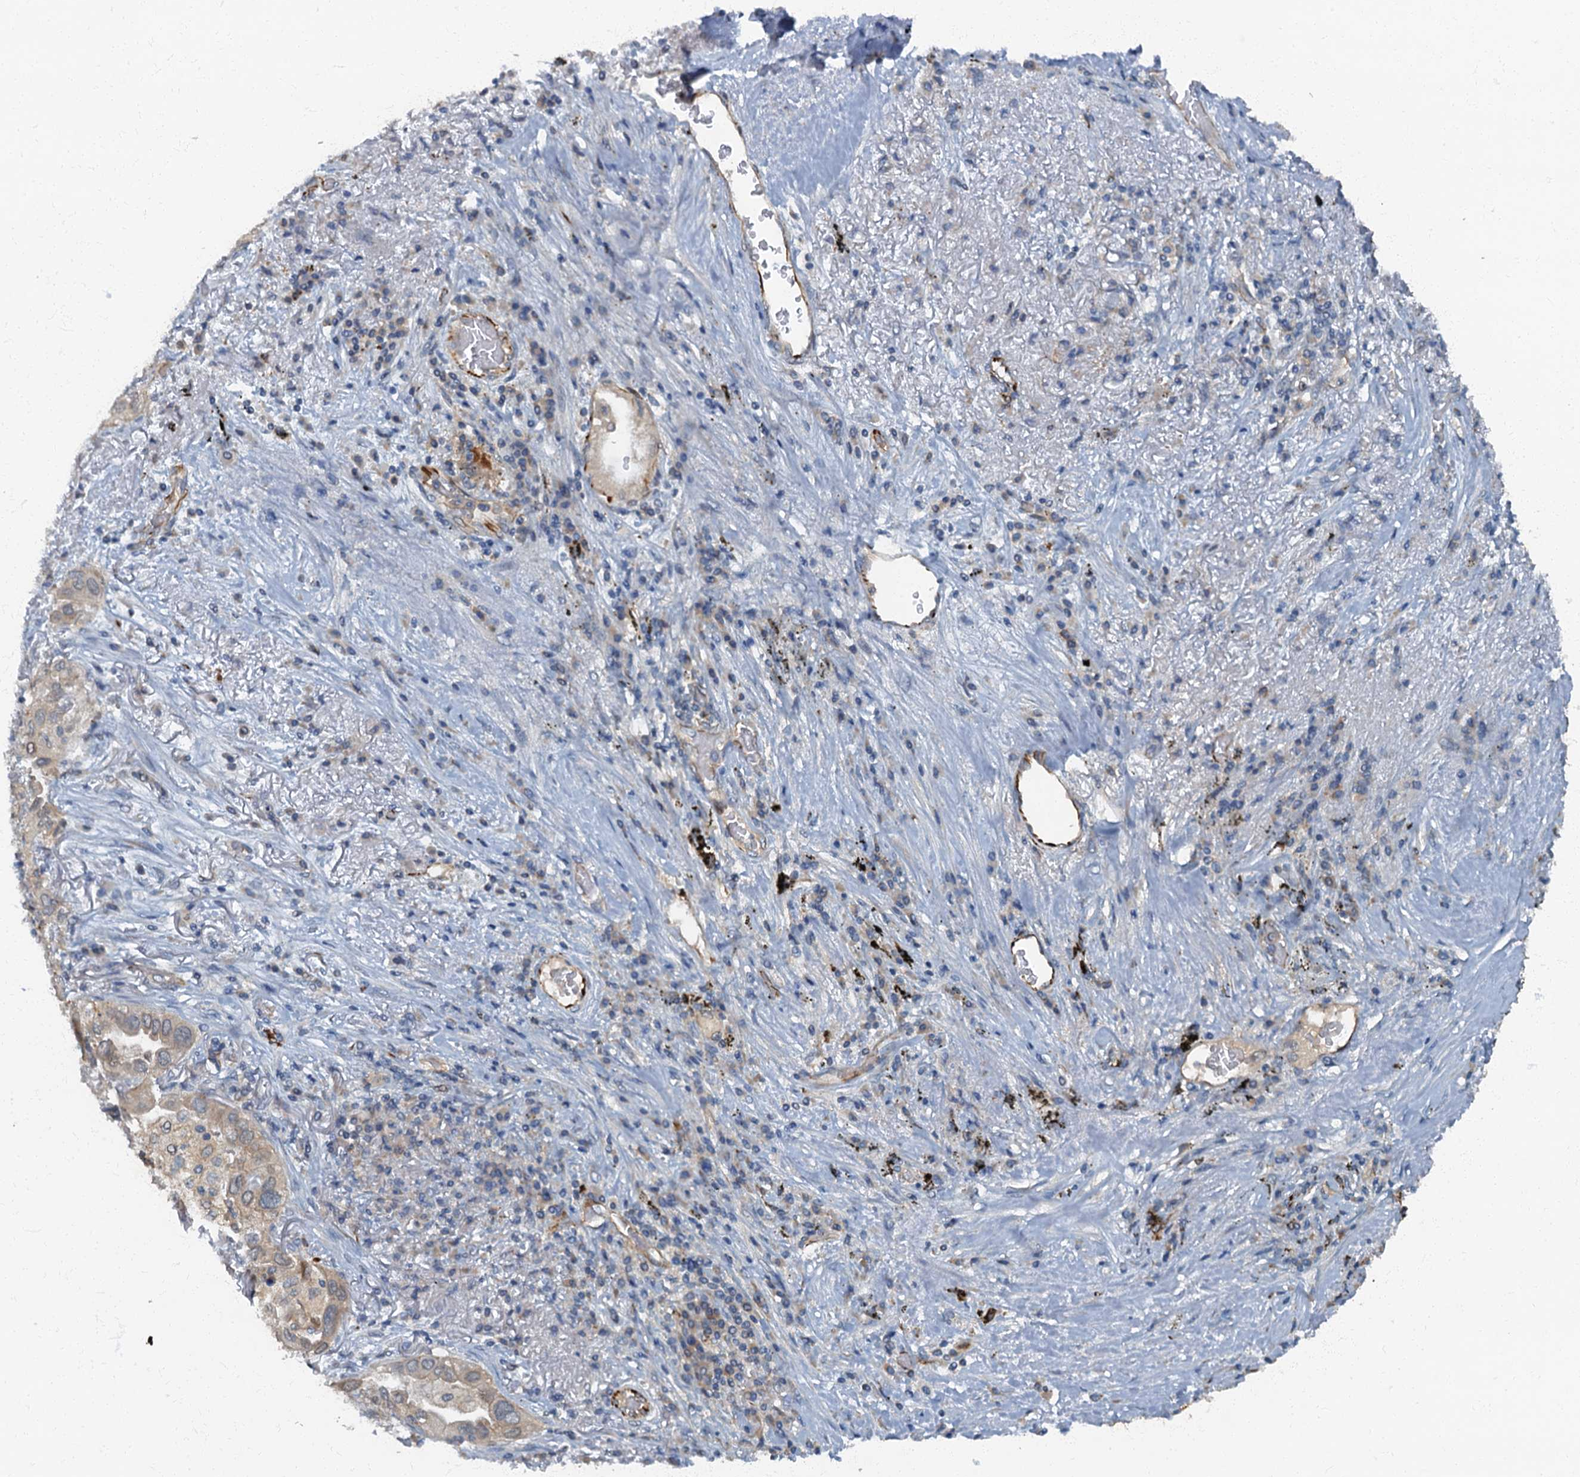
{"staining": {"intensity": "weak", "quantity": "<25%", "location": "cytoplasmic/membranous"}, "tissue": "lung cancer", "cell_type": "Tumor cells", "image_type": "cancer", "snomed": [{"axis": "morphology", "description": "Adenocarcinoma, NOS"}, {"axis": "topography", "description": "Lung"}], "caption": "Tumor cells are negative for protein expression in human lung cancer. The staining was performed using DAB (3,3'-diaminobenzidine) to visualize the protein expression in brown, while the nuclei were stained in blue with hematoxylin (Magnification: 20x).", "gene": "ARL11", "patient": {"sex": "female", "age": 76}}